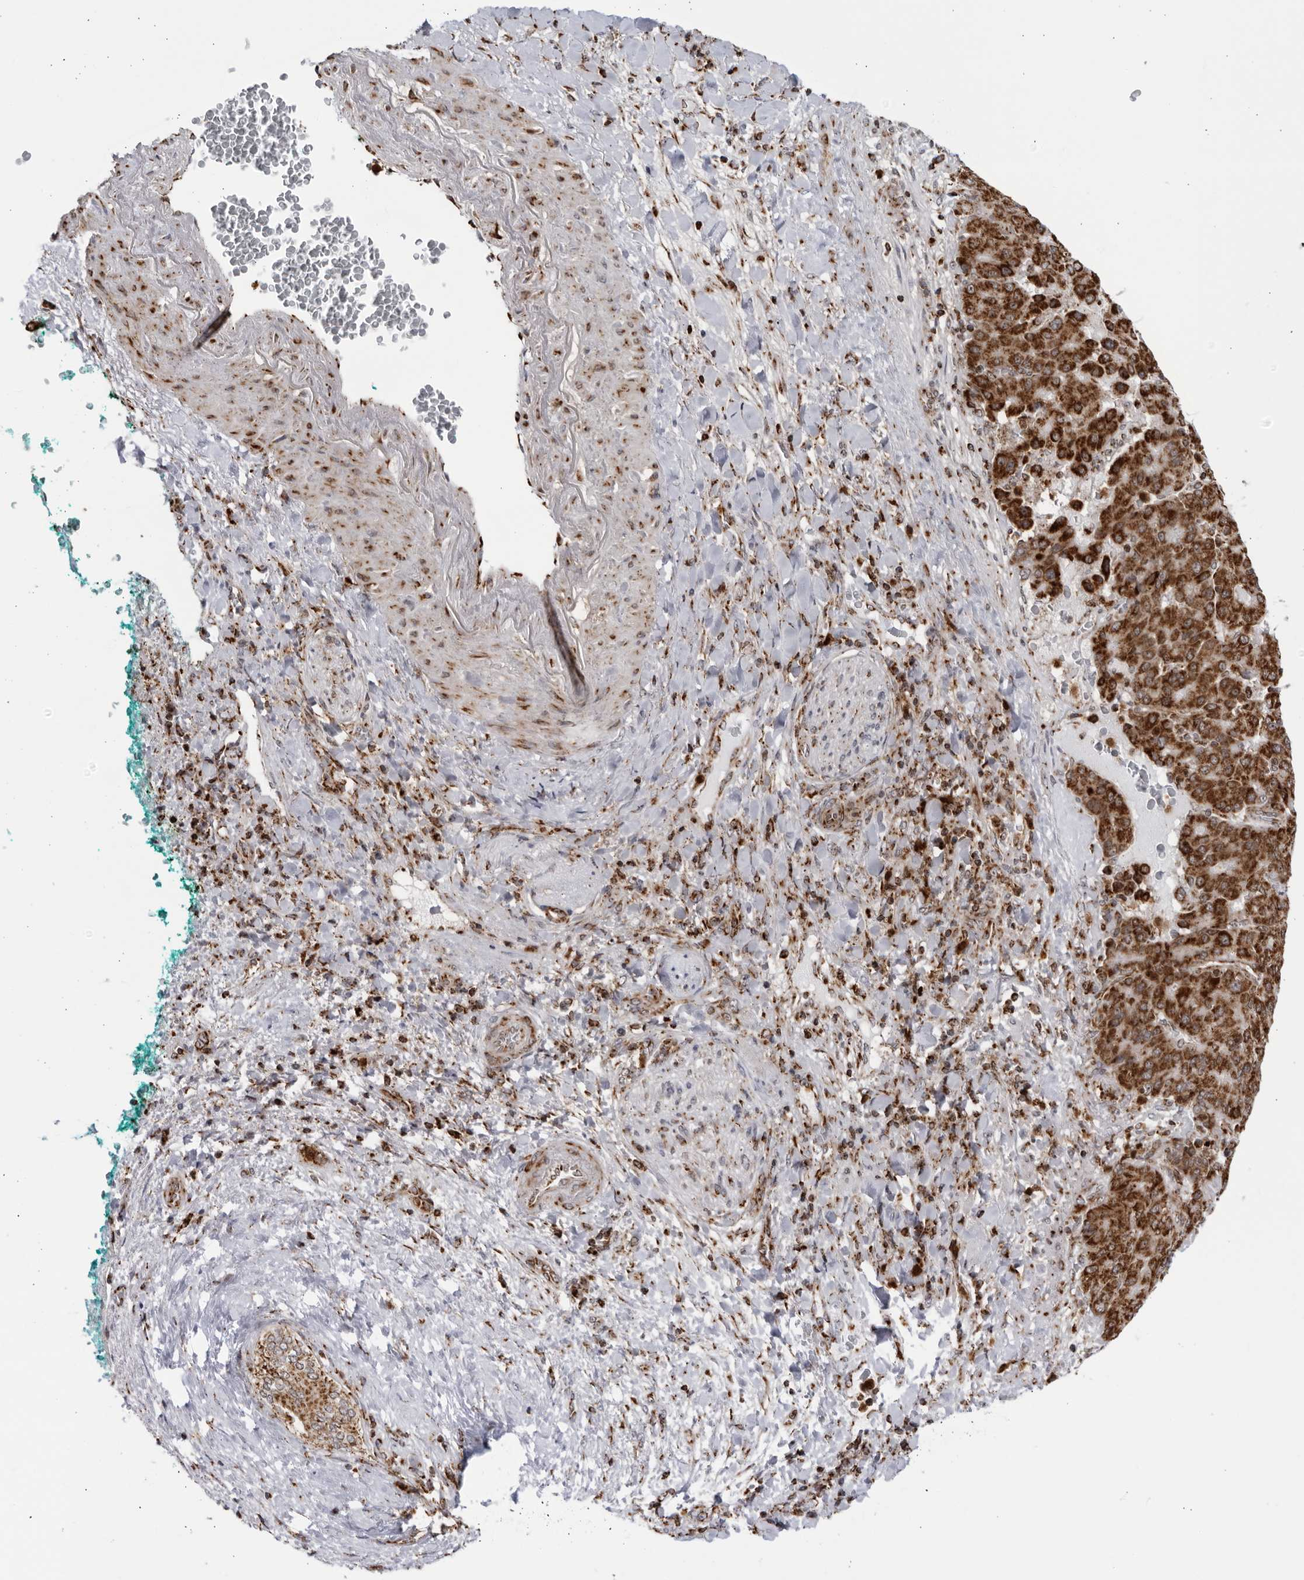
{"staining": {"intensity": "strong", "quantity": ">75%", "location": "cytoplasmic/membranous"}, "tissue": "liver cancer", "cell_type": "Tumor cells", "image_type": "cancer", "snomed": [{"axis": "morphology", "description": "Carcinoma, Hepatocellular, NOS"}, {"axis": "topography", "description": "Liver"}], "caption": "Immunohistochemistry staining of liver hepatocellular carcinoma, which displays high levels of strong cytoplasmic/membranous positivity in about >75% of tumor cells indicating strong cytoplasmic/membranous protein staining. The staining was performed using DAB (brown) for protein detection and nuclei were counterstained in hematoxylin (blue).", "gene": "RBM34", "patient": {"sex": "male", "age": 65}}